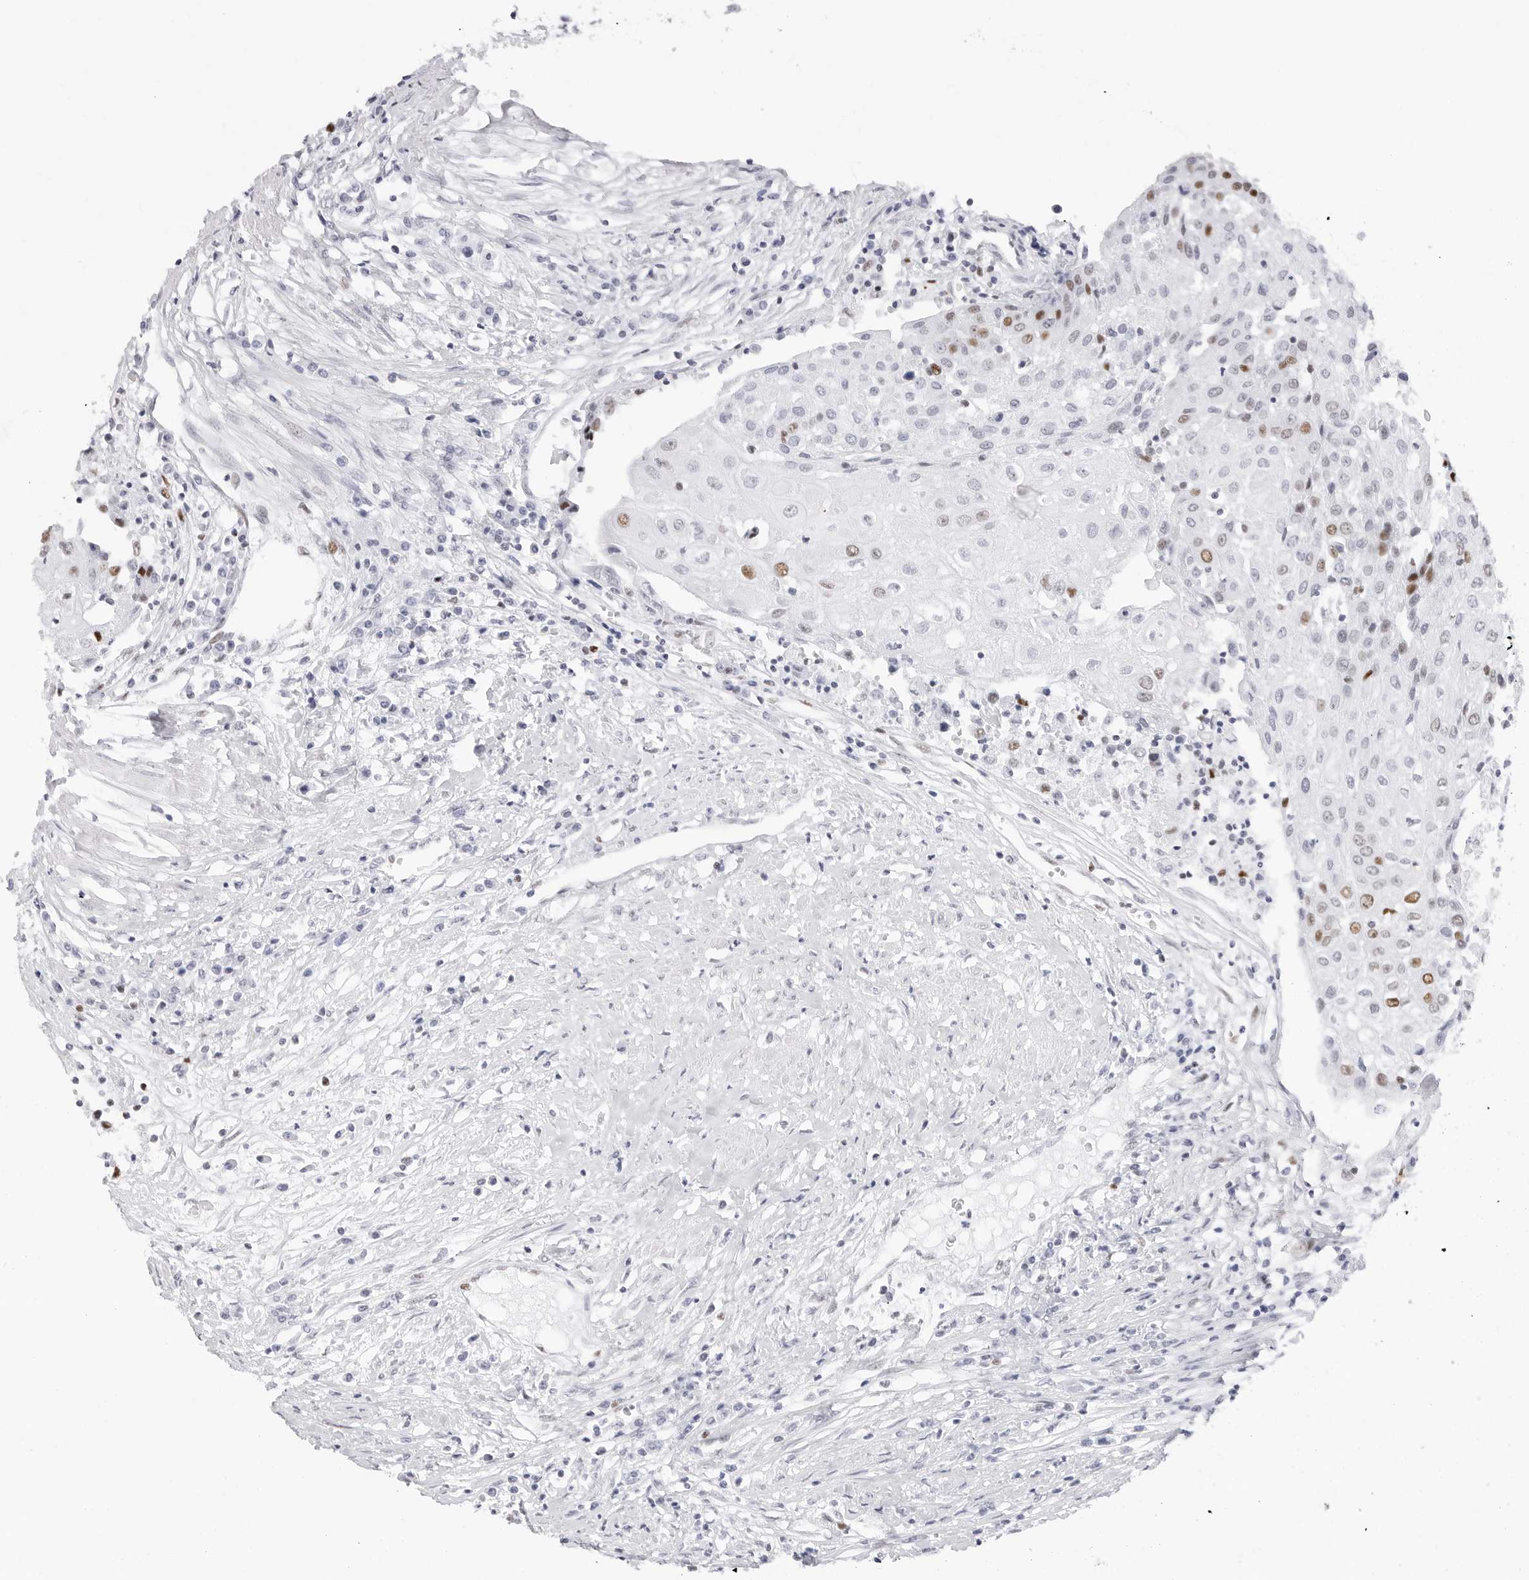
{"staining": {"intensity": "moderate", "quantity": "25%-75%", "location": "nuclear"}, "tissue": "urothelial cancer", "cell_type": "Tumor cells", "image_type": "cancer", "snomed": [{"axis": "morphology", "description": "Urothelial carcinoma, High grade"}, {"axis": "topography", "description": "Urinary bladder"}], "caption": "Urothelial cancer tissue reveals moderate nuclear staining in approximately 25%-75% of tumor cells", "gene": "NASP", "patient": {"sex": "female", "age": 85}}